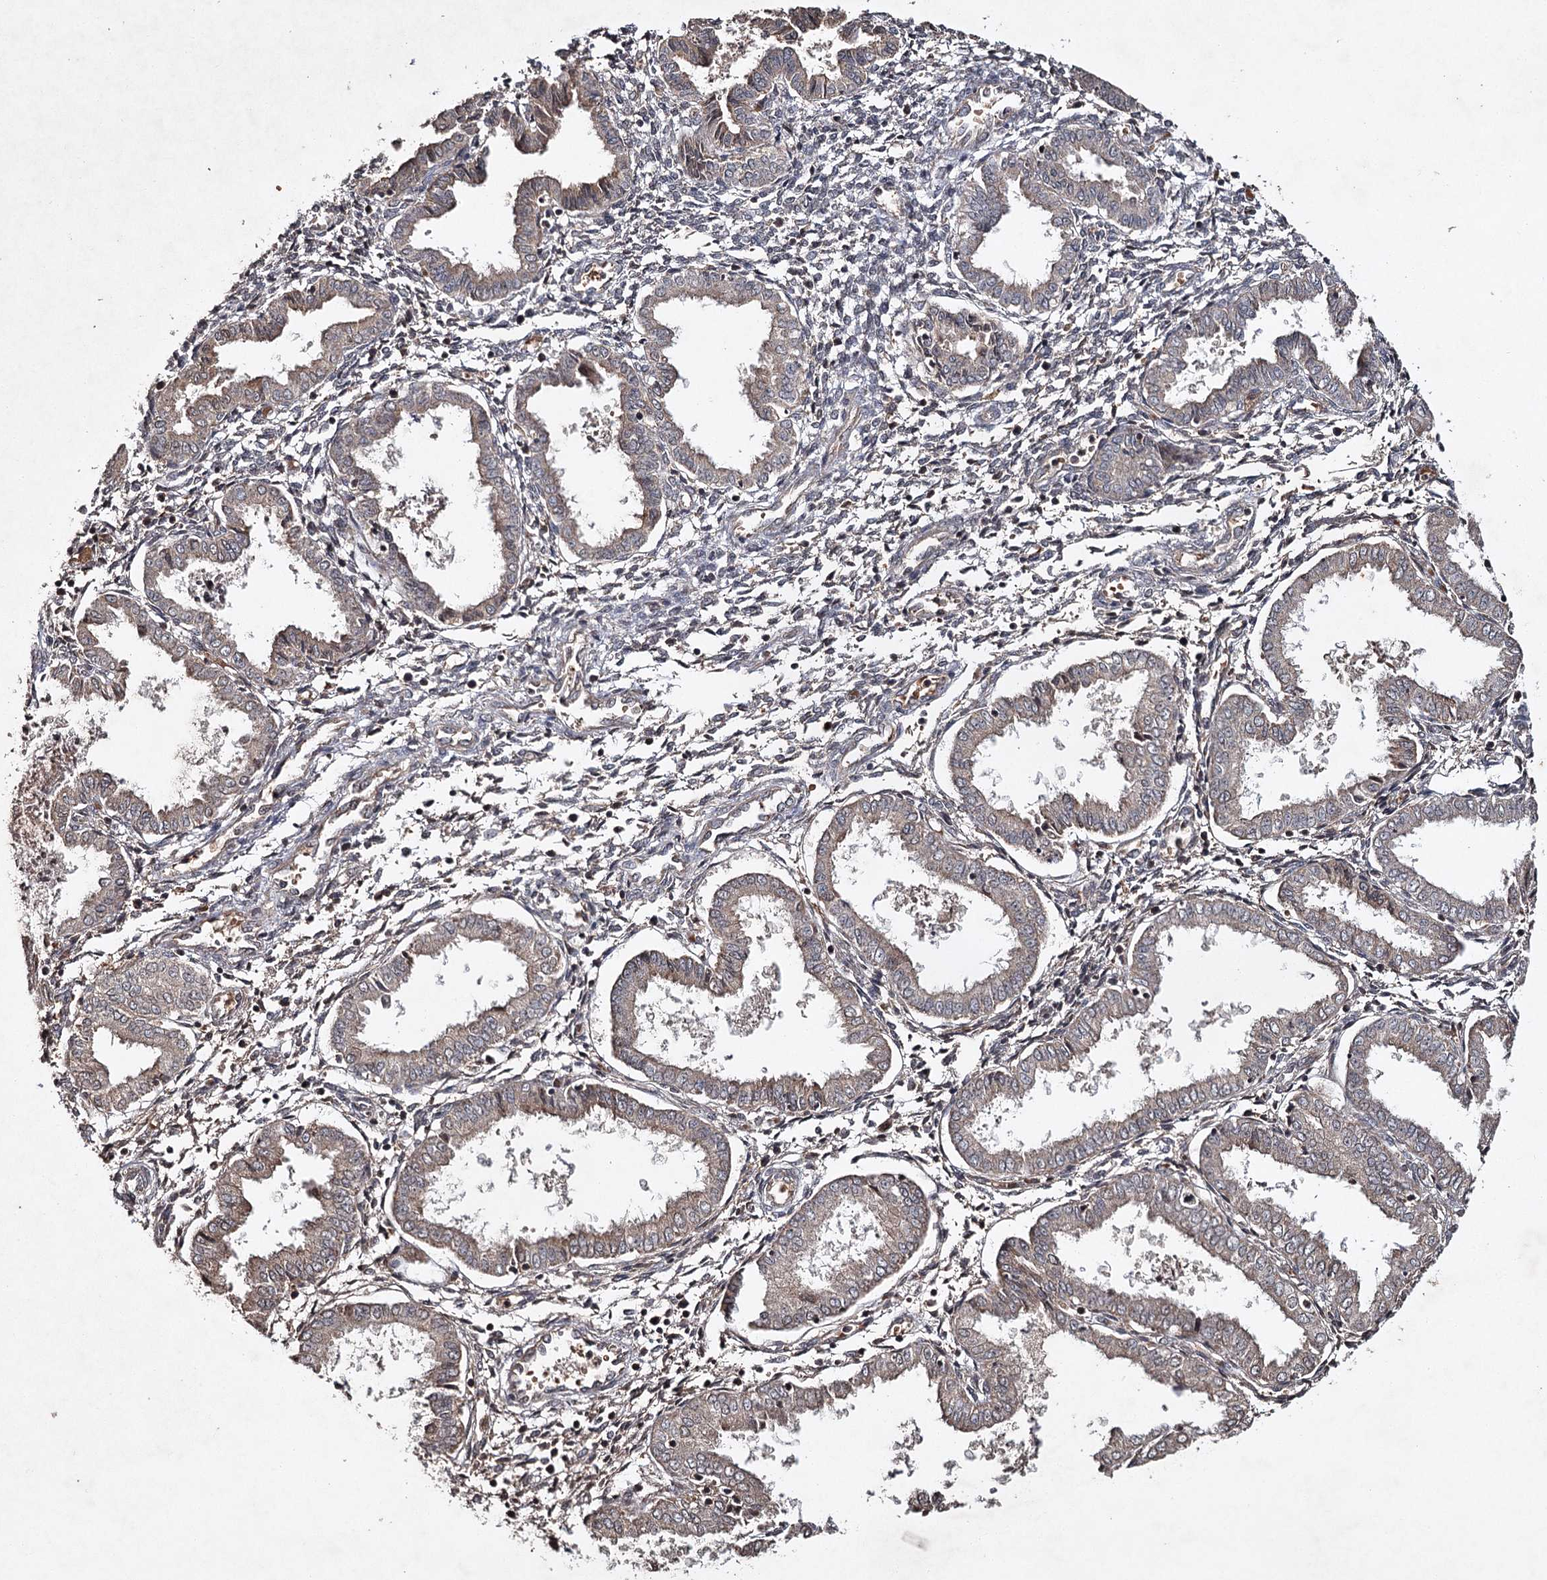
{"staining": {"intensity": "negative", "quantity": "none", "location": "none"}, "tissue": "endometrium", "cell_type": "Cells in endometrial stroma", "image_type": "normal", "snomed": [{"axis": "morphology", "description": "Normal tissue, NOS"}, {"axis": "topography", "description": "Endometrium"}], "caption": "This is an IHC image of normal endometrium. There is no staining in cells in endometrial stroma.", "gene": "CYP2B6", "patient": {"sex": "female", "age": 33}}